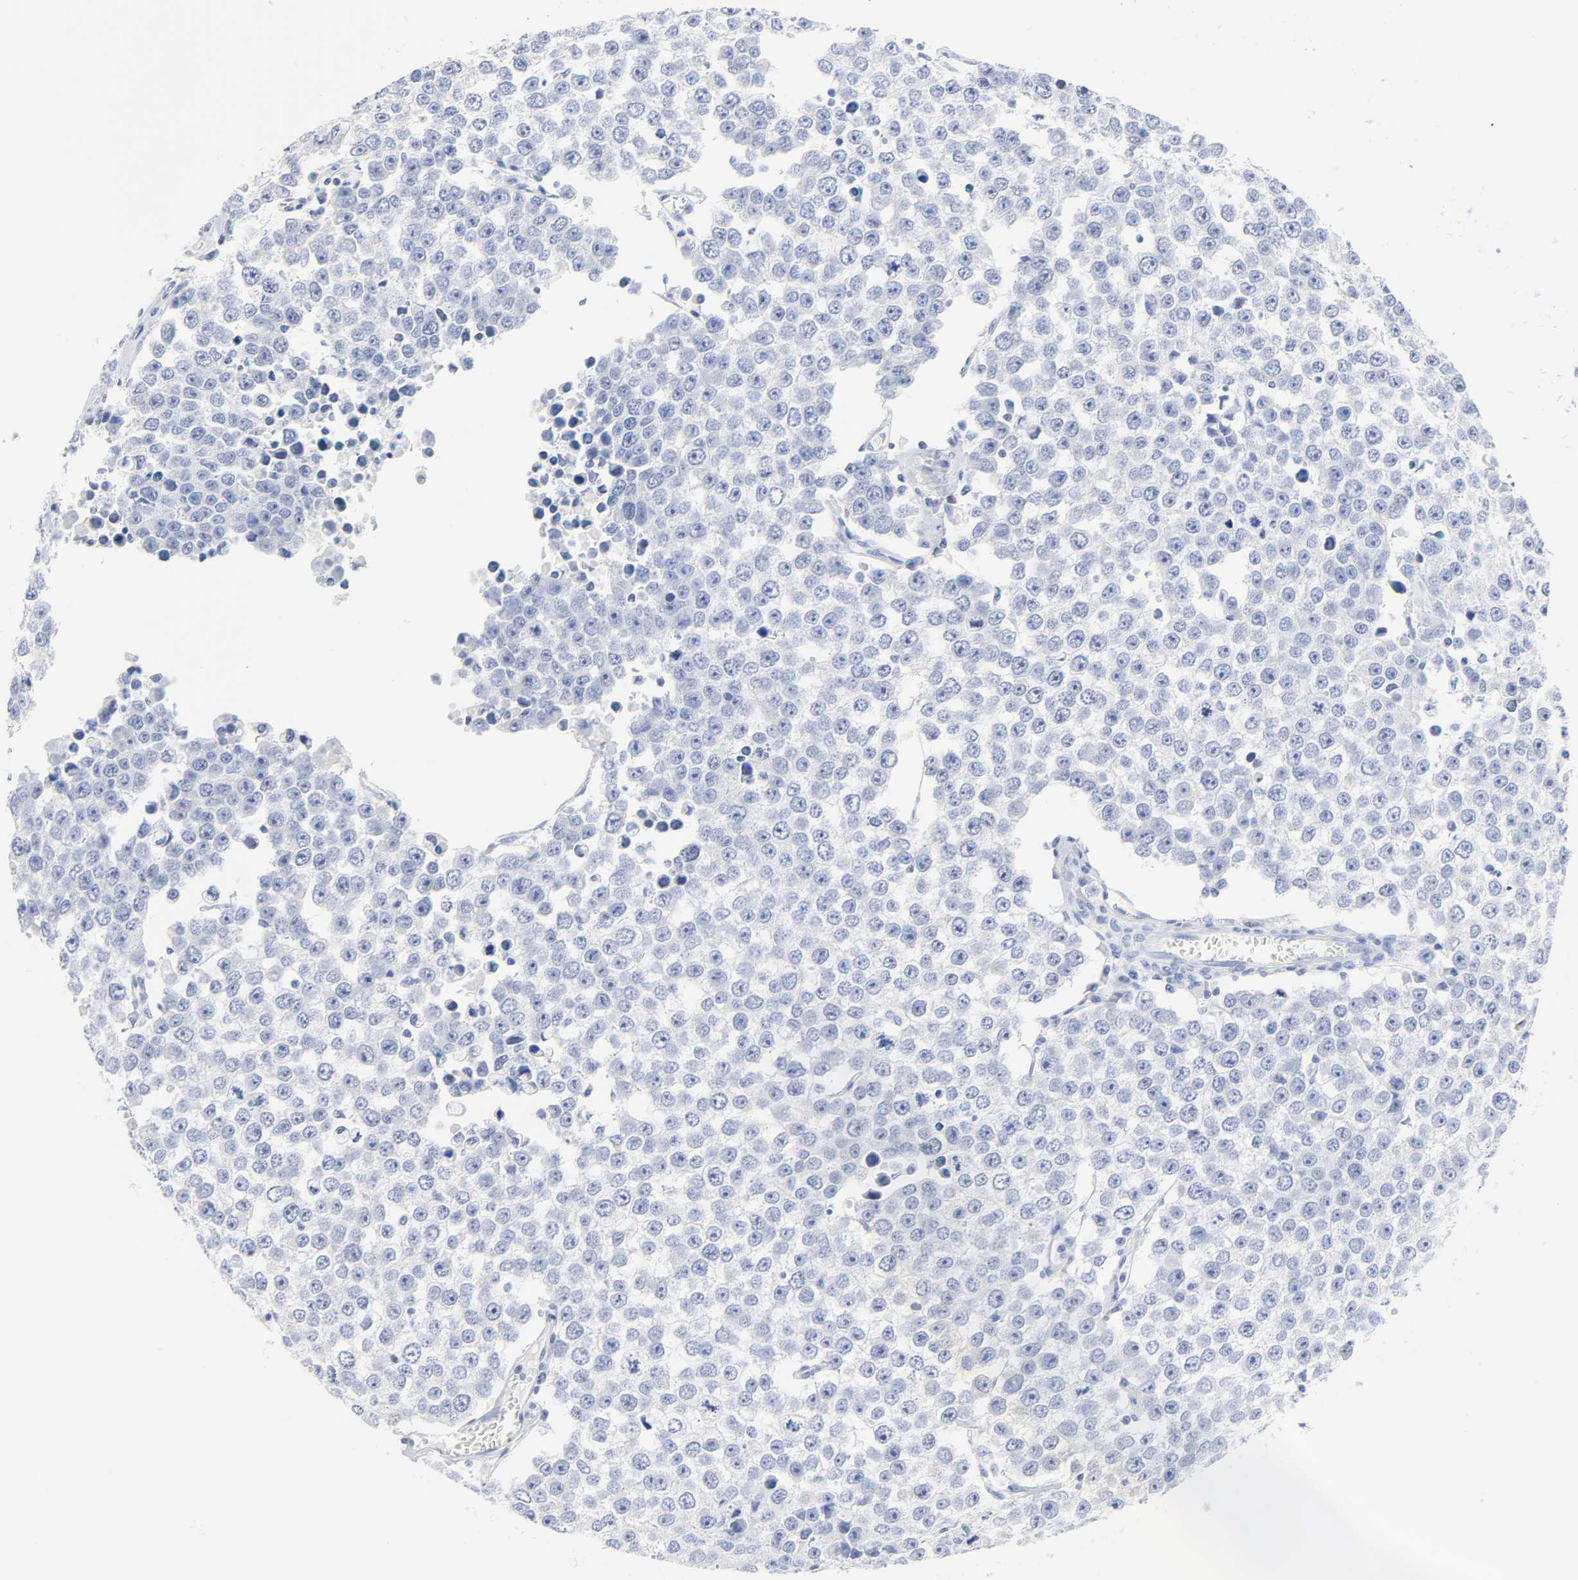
{"staining": {"intensity": "negative", "quantity": "none", "location": "none"}, "tissue": "testis cancer", "cell_type": "Tumor cells", "image_type": "cancer", "snomed": [{"axis": "morphology", "description": "Seminoma, NOS"}, {"axis": "morphology", "description": "Carcinoma, Embryonal, NOS"}, {"axis": "topography", "description": "Testis"}], "caption": "Tumor cells are negative for brown protein staining in testis embryonal carcinoma.", "gene": "ACP3", "patient": {"sex": "male", "age": 52}}